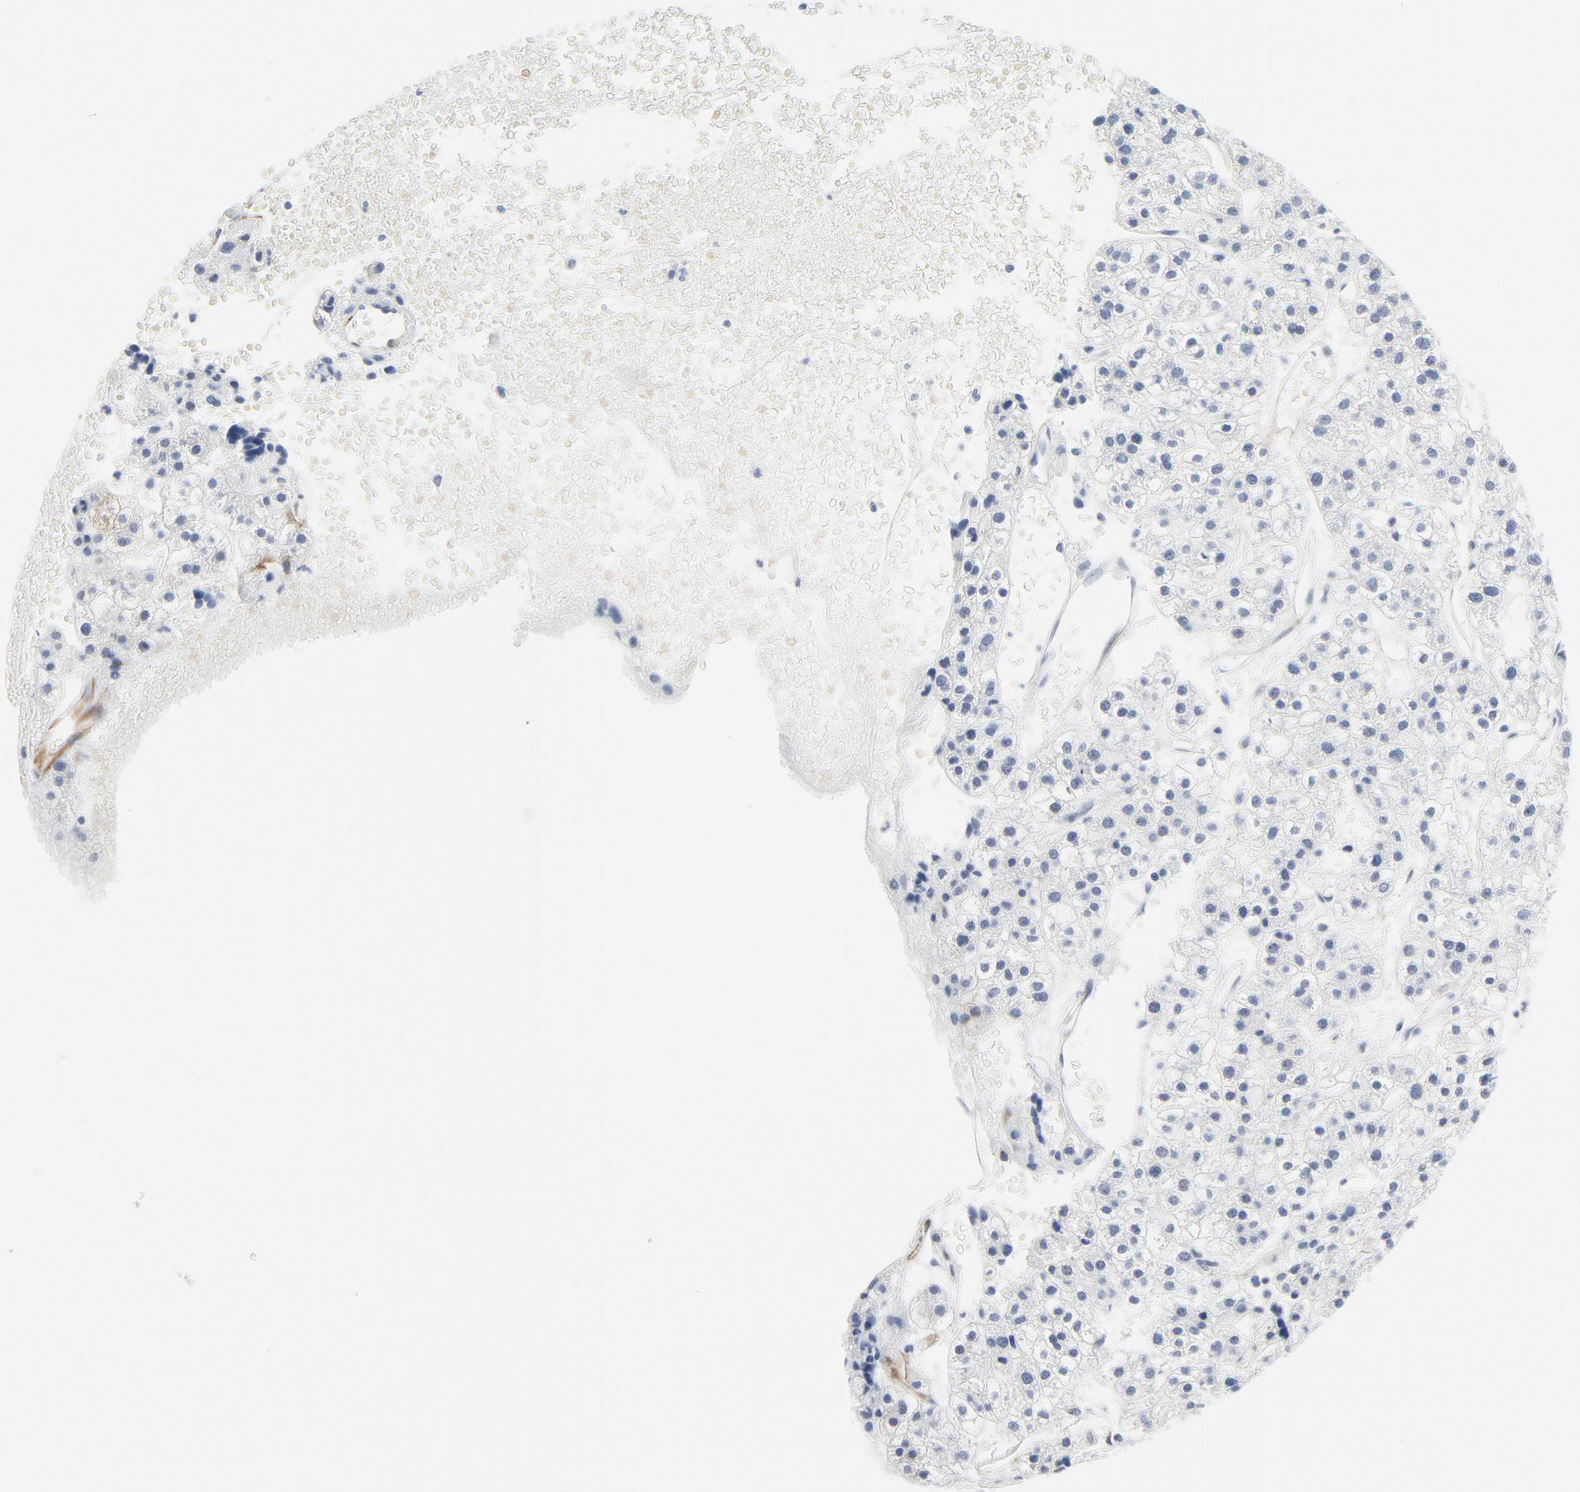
{"staining": {"intensity": "weak", "quantity": "<25%", "location": "cytoplasmic/membranous"}, "tissue": "liver cancer", "cell_type": "Tumor cells", "image_type": "cancer", "snomed": [{"axis": "morphology", "description": "Carcinoma, Hepatocellular, NOS"}, {"axis": "topography", "description": "Liver"}], "caption": "A histopathology image of liver cancer (hepatocellular carcinoma) stained for a protein reveals no brown staining in tumor cells.", "gene": "TUBB1", "patient": {"sex": "female", "age": 85}}